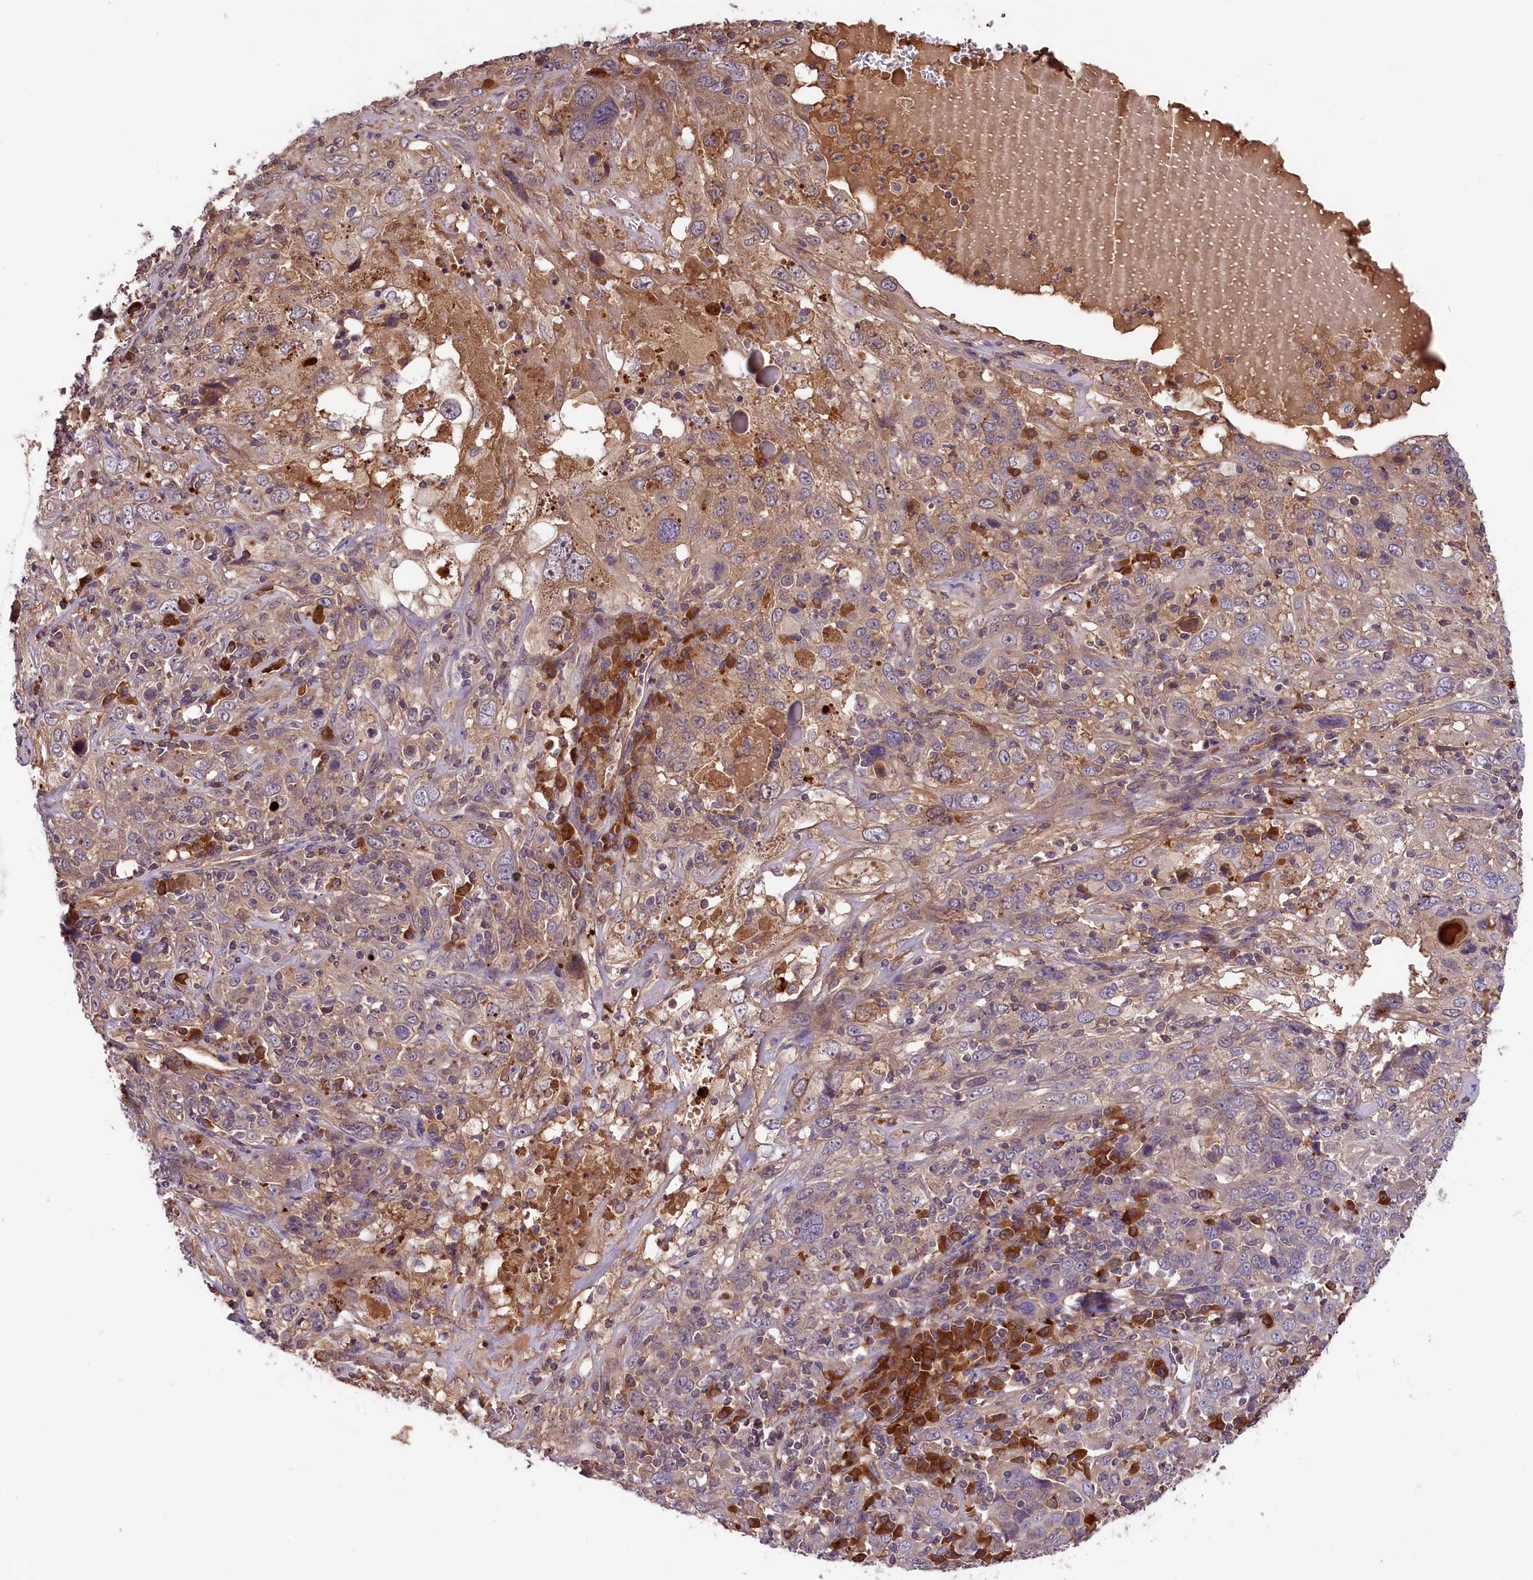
{"staining": {"intensity": "weak", "quantity": "25%-75%", "location": "cytoplasmic/membranous"}, "tissue": "cervical cancer", "cell_type": "Tumor cells", "image_type": "cancer", "snomed": [{"axis": "morphology", "description": "Squamous cell carcinoma, NOS"}, {"axis": "topography", "description": "Cervix"}], "caption": "A histopathology image of human cervical cancer (squamous cell carcinoma) stained for a protein demonstrates weak cytoplasmic/membranous brown staining in tumor cells. (IHC, brightfield microscopy, high magnification).", "gene": "SETD6", "patient": {"sex": "female", "age": 46}}